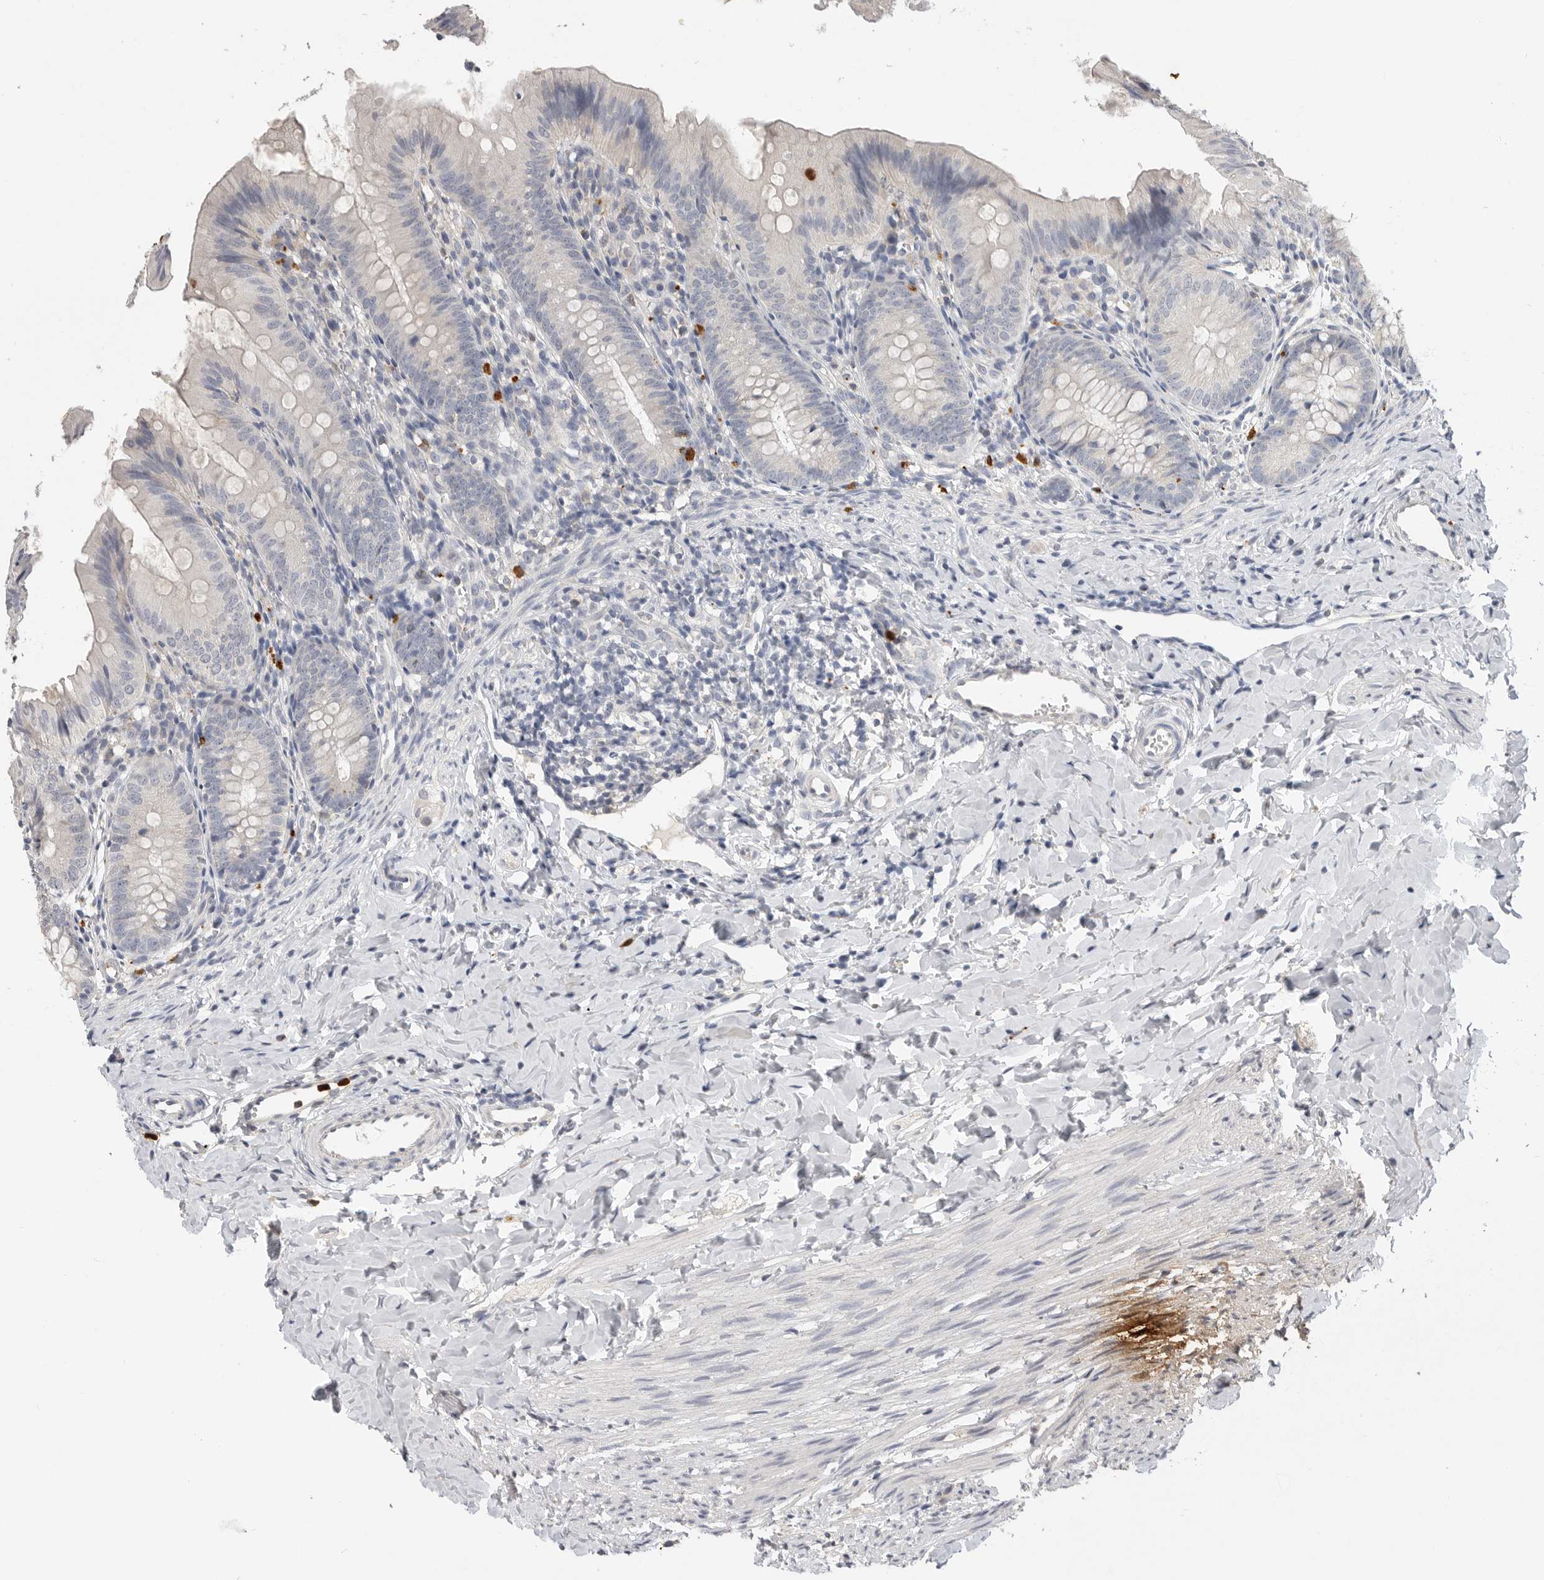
{"staining": {"intensity": "moderate", "quantity": "25%-75%", "location": "cytoplasmic/membranous"}, "tissue": "appendix", "cell_type": "Glandular cells", "image_type": "normal", "snomed": [{"axis": "morphology", "description": "Normal tissue, NOS"}, {"axis": "topography", "description": "Appendix"}], "caption": "Moderate cytoplasmic/membranous protein positivity is seen in about 25%-75% of glandular cells in appendix. (IHC, brightfield microscopy, high magnification).", "gene": "LTBR", "patient": {"sex": "male", "age": 1}}